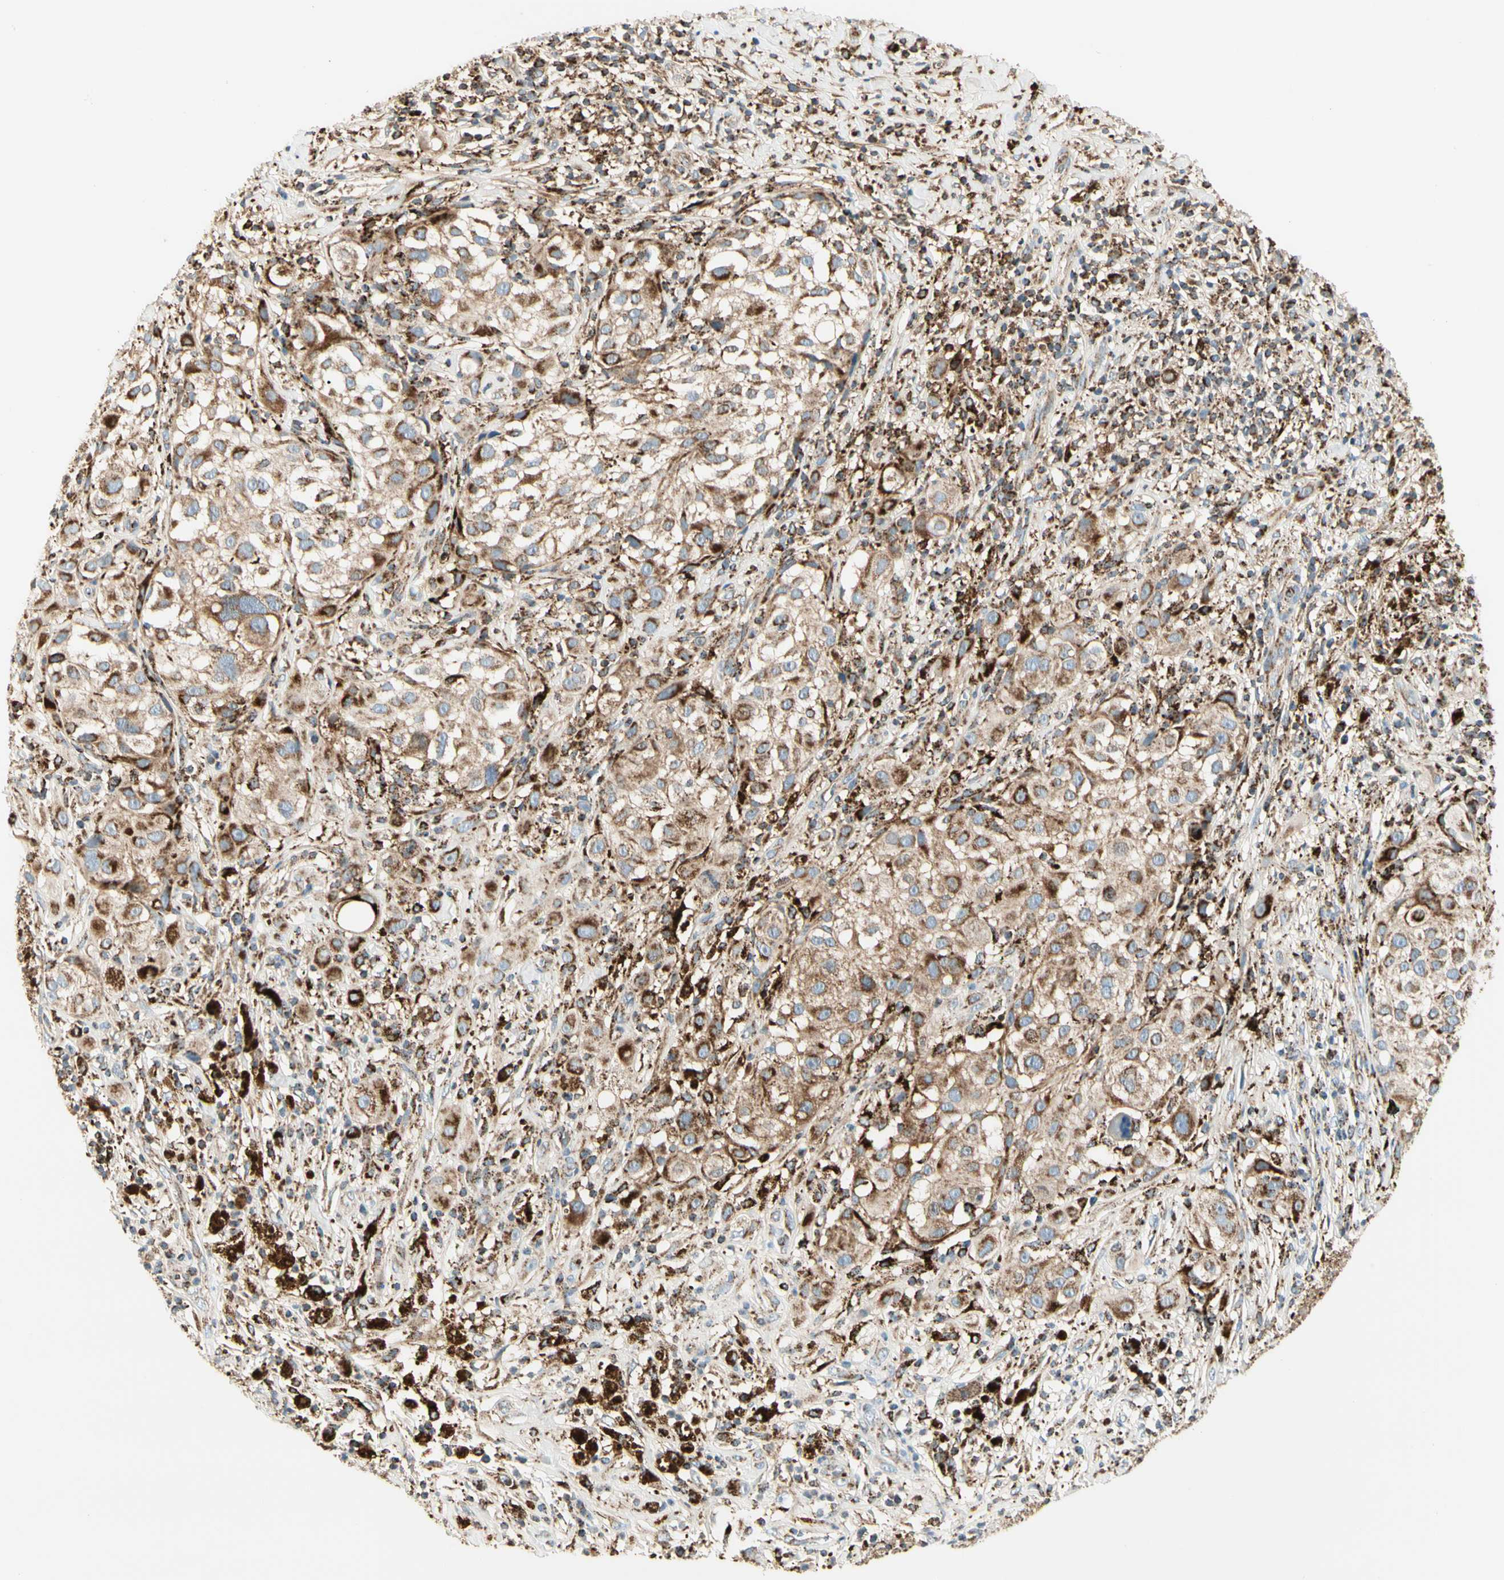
{"staining": {"intensity": "moderate", "quantity": ">75%", "location": "cytoplasmic/membranous"}, "tissue": "melanoma", "cell_type": "Tumor cells", "image_type": "cancer", "snomed": [{"axis": "morphology", "description": "Necrosis, NOS"}, {"axis": "morphology", "description": "Malignant melanoma, NOS"}, {"axis": "topography", "description": "Skin"}], "caption": "Brown immunohistochemical staining in human malignant melanoma shows moderate cytoplasmic/membranous expression in about >75% of tumor cells.", "gene": "ME2", "patient": {"sex": "female", "age": 87}}